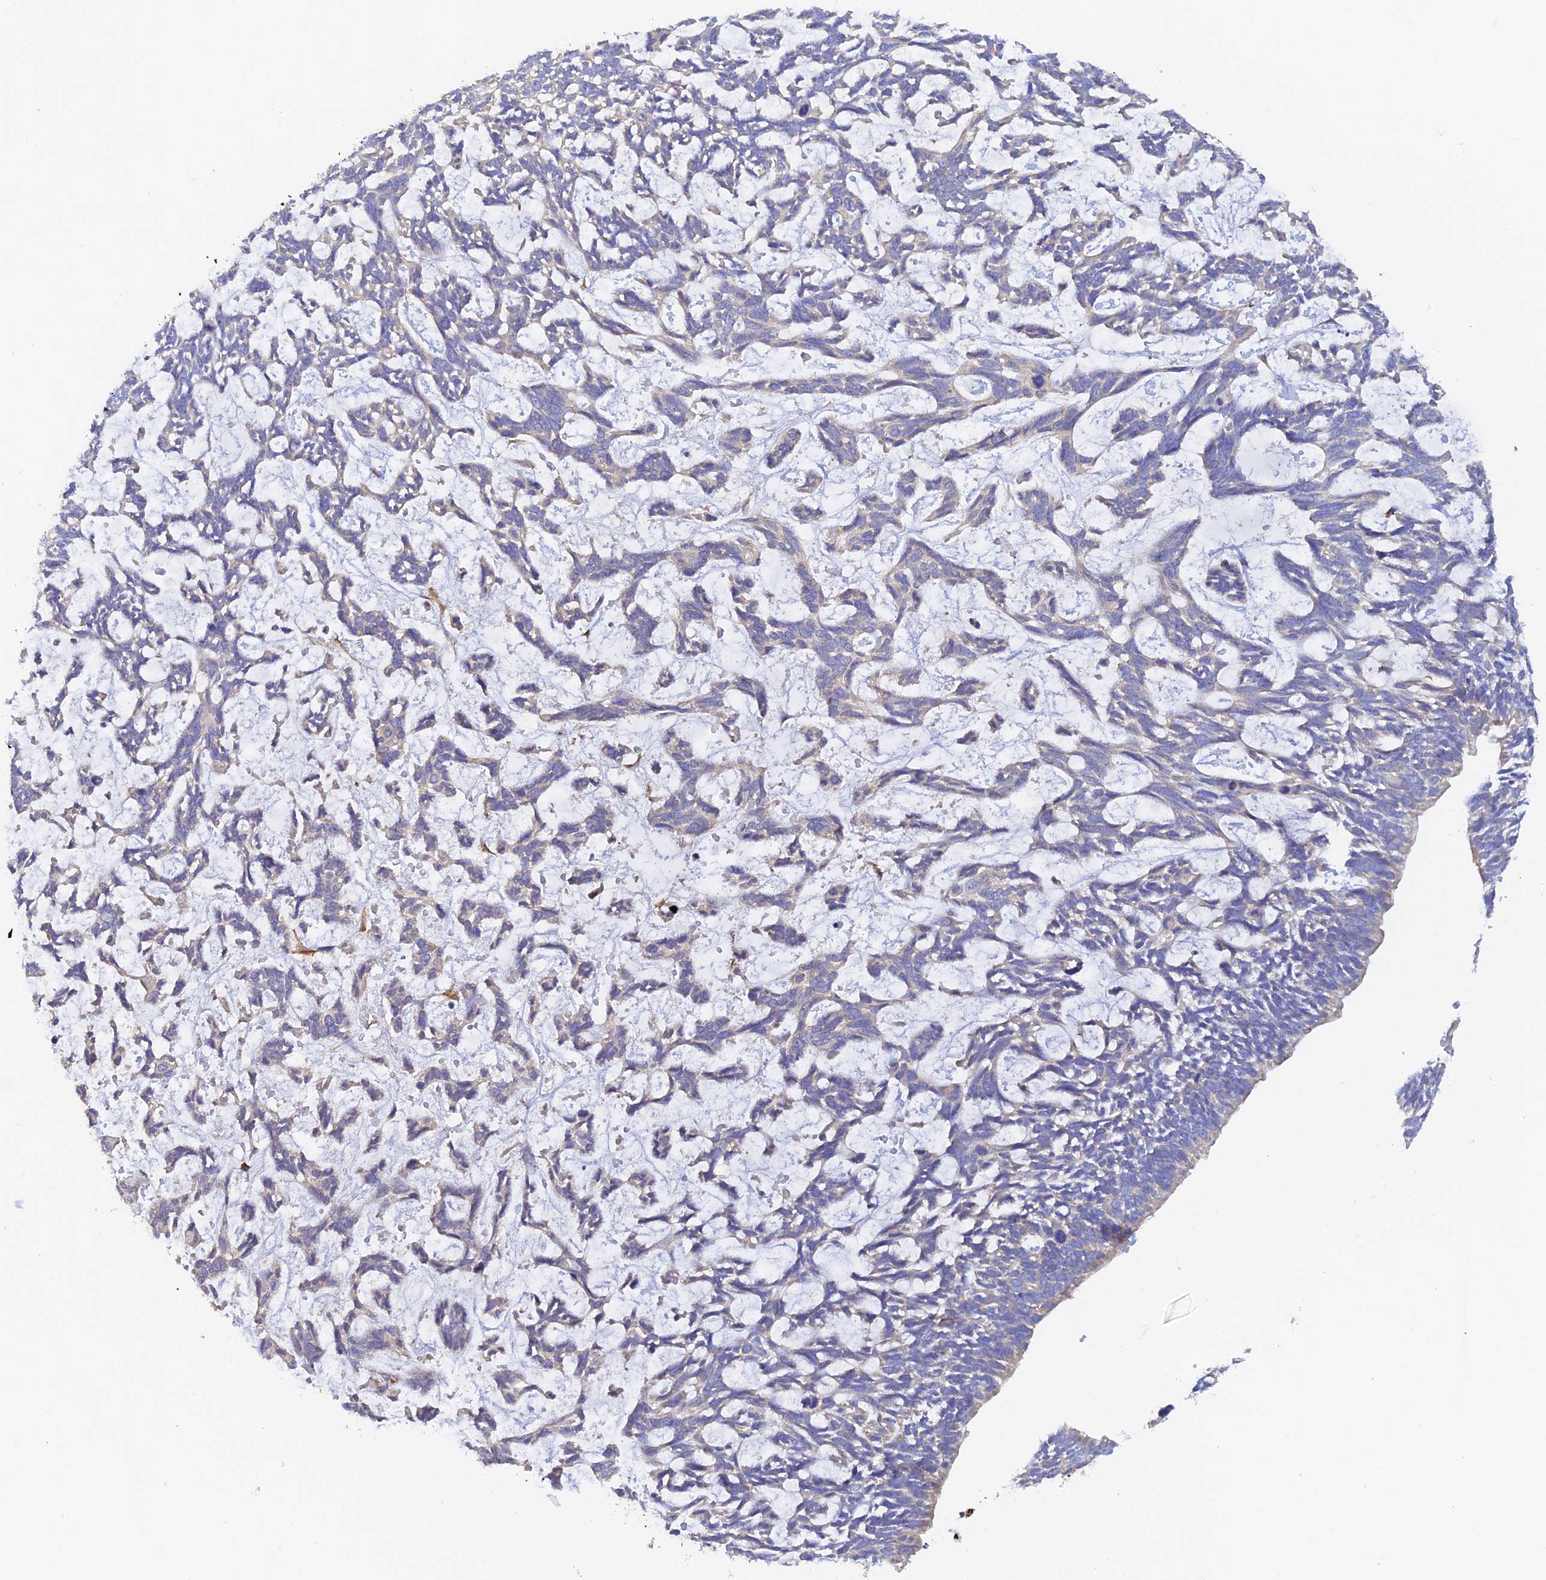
{"staining": {"intensity": "negative", "quantity": "none", "location": "none"}, "tissue": "skin cancer", "cell_type": "Tumor cells", "image_type": "cancer", "snomed": [{"axis": "morphology", "description": "Basal cell carcinoma"}, {"axis": "topography", "description": "Skin"}], "caption": "Basal cell carcinoma (skin) stained for a protein using immunohistochemistry (IHC) shows no staining tumor cells.", "gene": "MYO9A", "patient": {"sex": "male", "age": 88}}